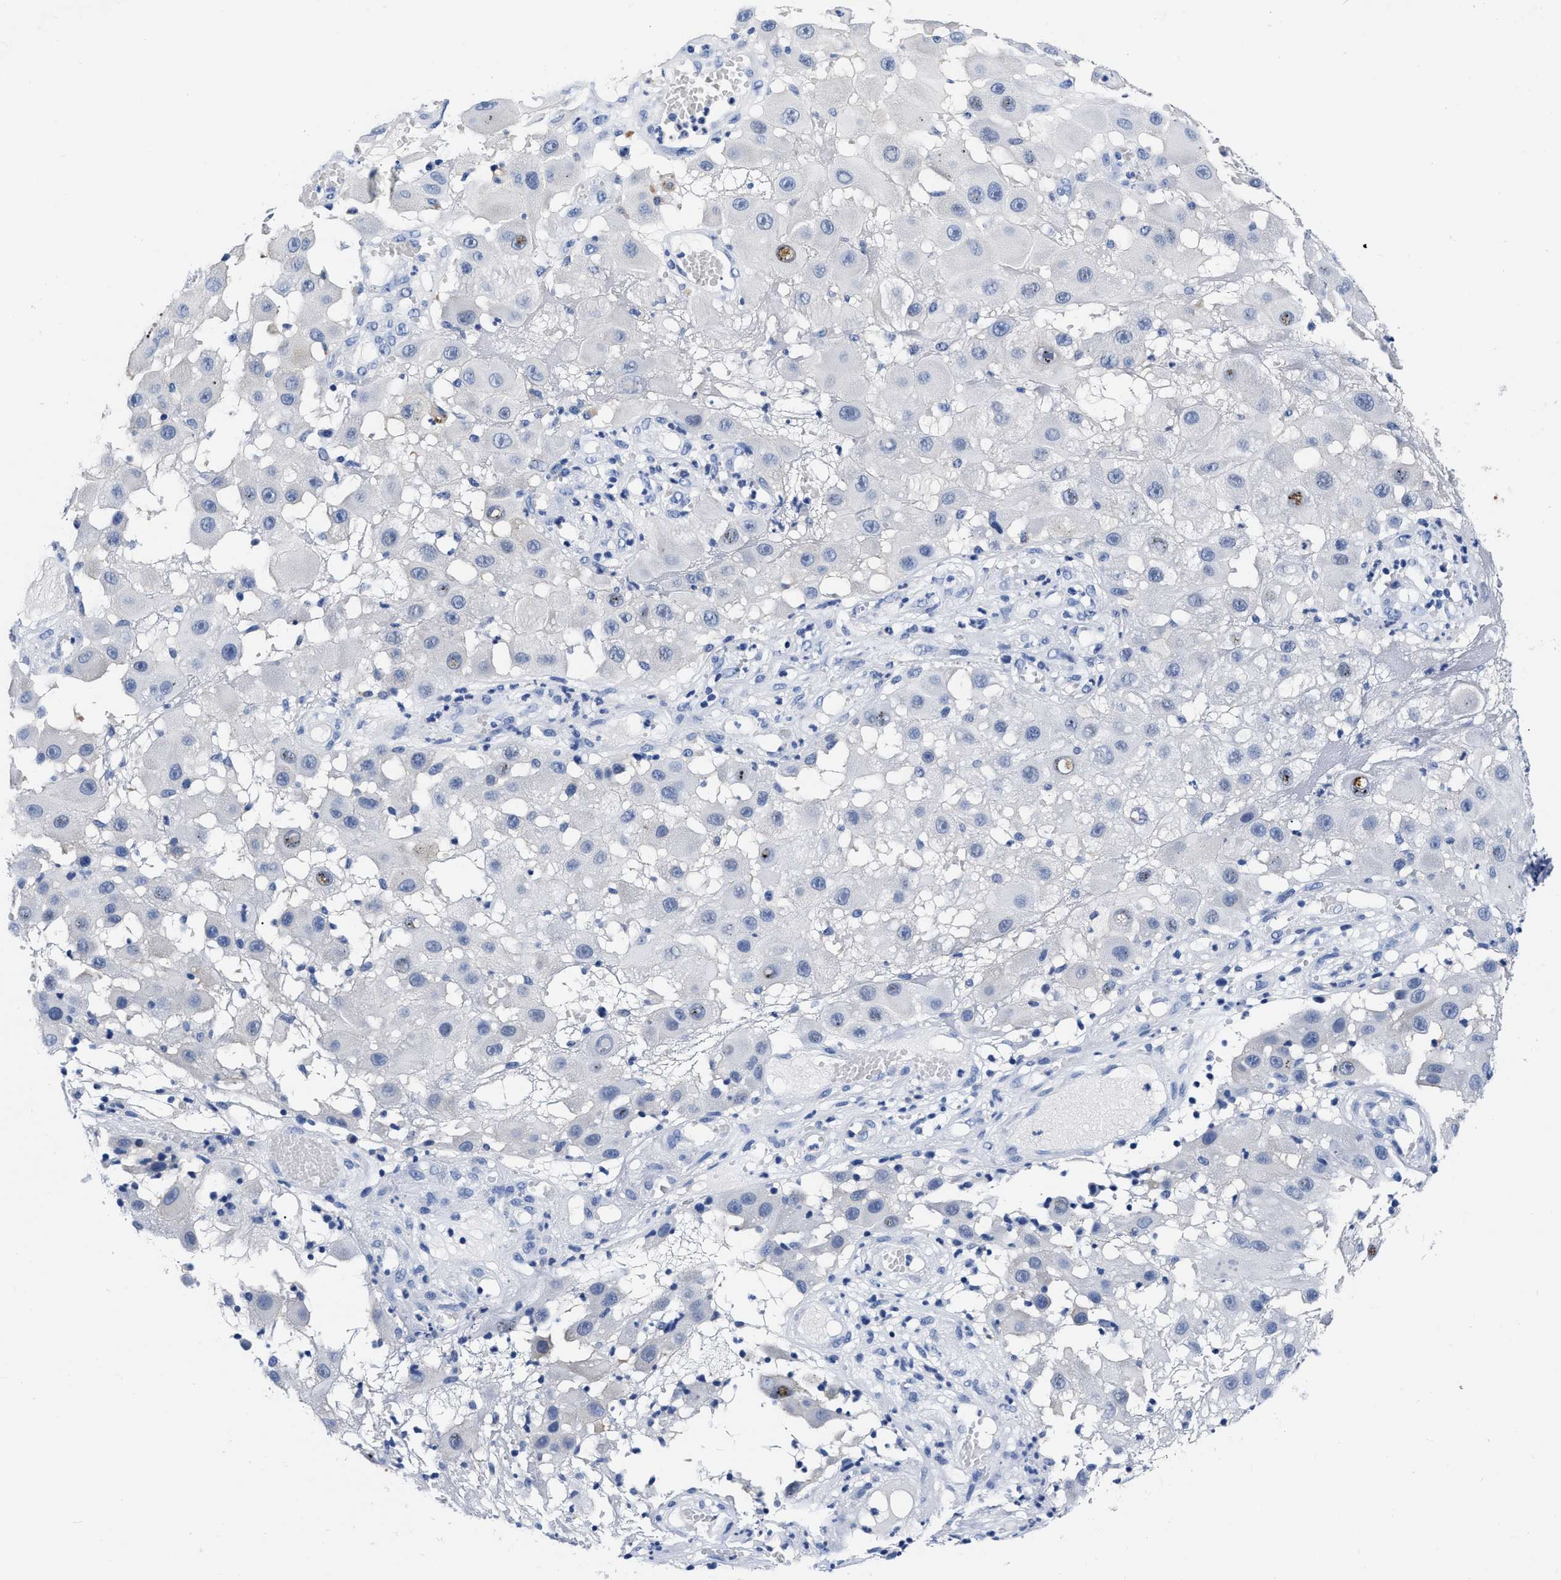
{"staining": {"intensity": "negative", "quantity": "none", "location": "none"}, "tissue": "melanoma", "cell_type": "Tumor cells", "image_type": "cancer", "snomed": [{"axis": "morphology", "description": "Malignant melanoma, NOS"}, {"axis": "topography", "description": "Skin"}], "caption": "Immunohistochemical staining of melanoma shows no significant positivity in tumor cells.", "gene": "CER1", "patient": {"sex": "female", "age": 81}}